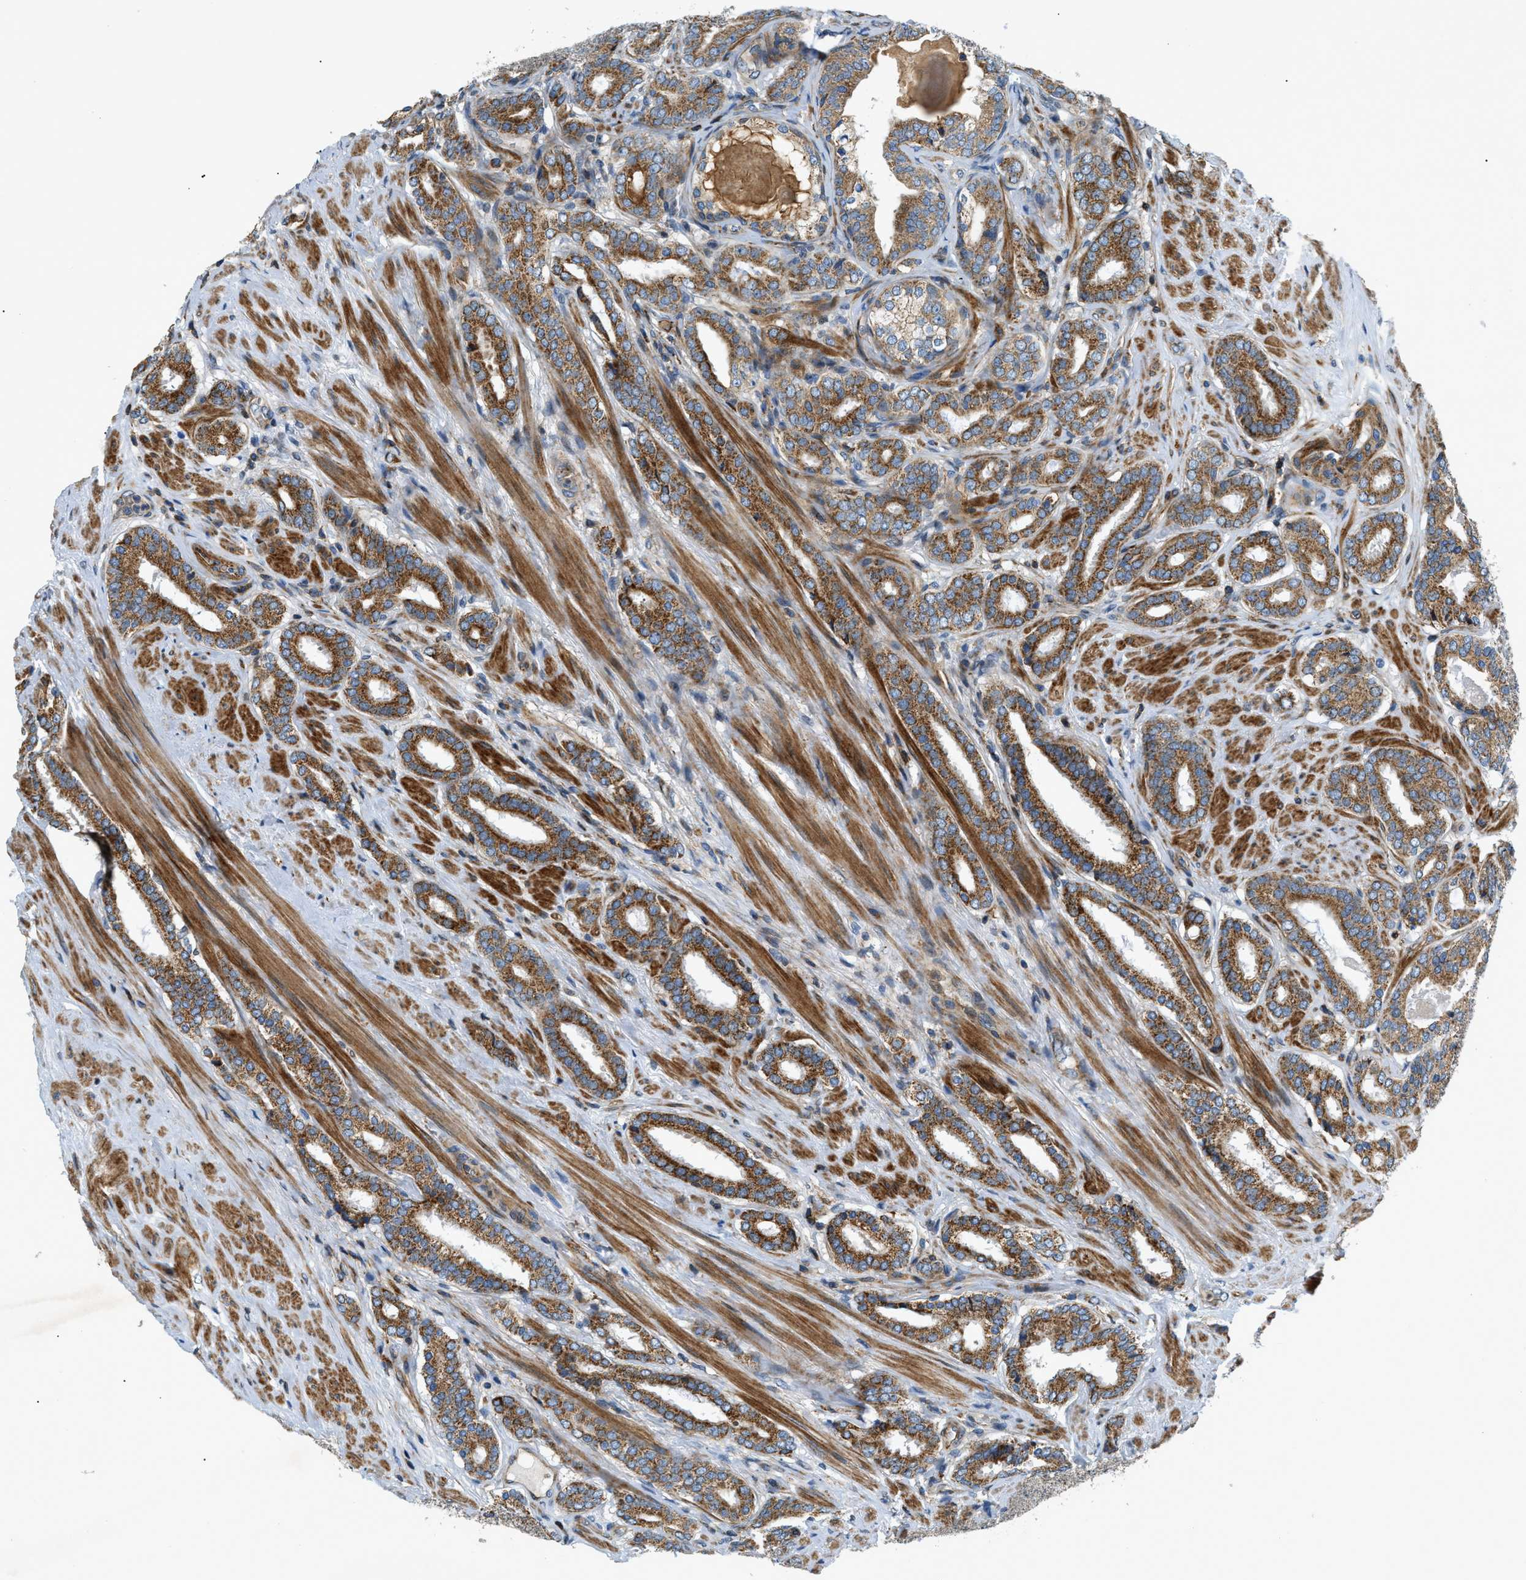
{"staining": {"intensity": "moderate", "quantity": ">75%", "location": "cytoplasmic/membranous"}, "tissue": "prostate cancer", "cell_type": "Tumor cells", "image_type": "cancer", "snomed": [{"axis": "morphology", "description": "Adenocarcinoma, Low grade"}, {"axis": "topography", "description": "Prostate"}], "caption": "DAB (3,3'-diaminobenzidine) immunohistochemical staining of human prostate cancer (low-grade adenocarcinoma) demonstrates moderate cytoplasmic/membranous protein expression in approximately >75% of tumor cells.", "gene": "DHODH", "patient": {"sex": "male", "age": 69}}